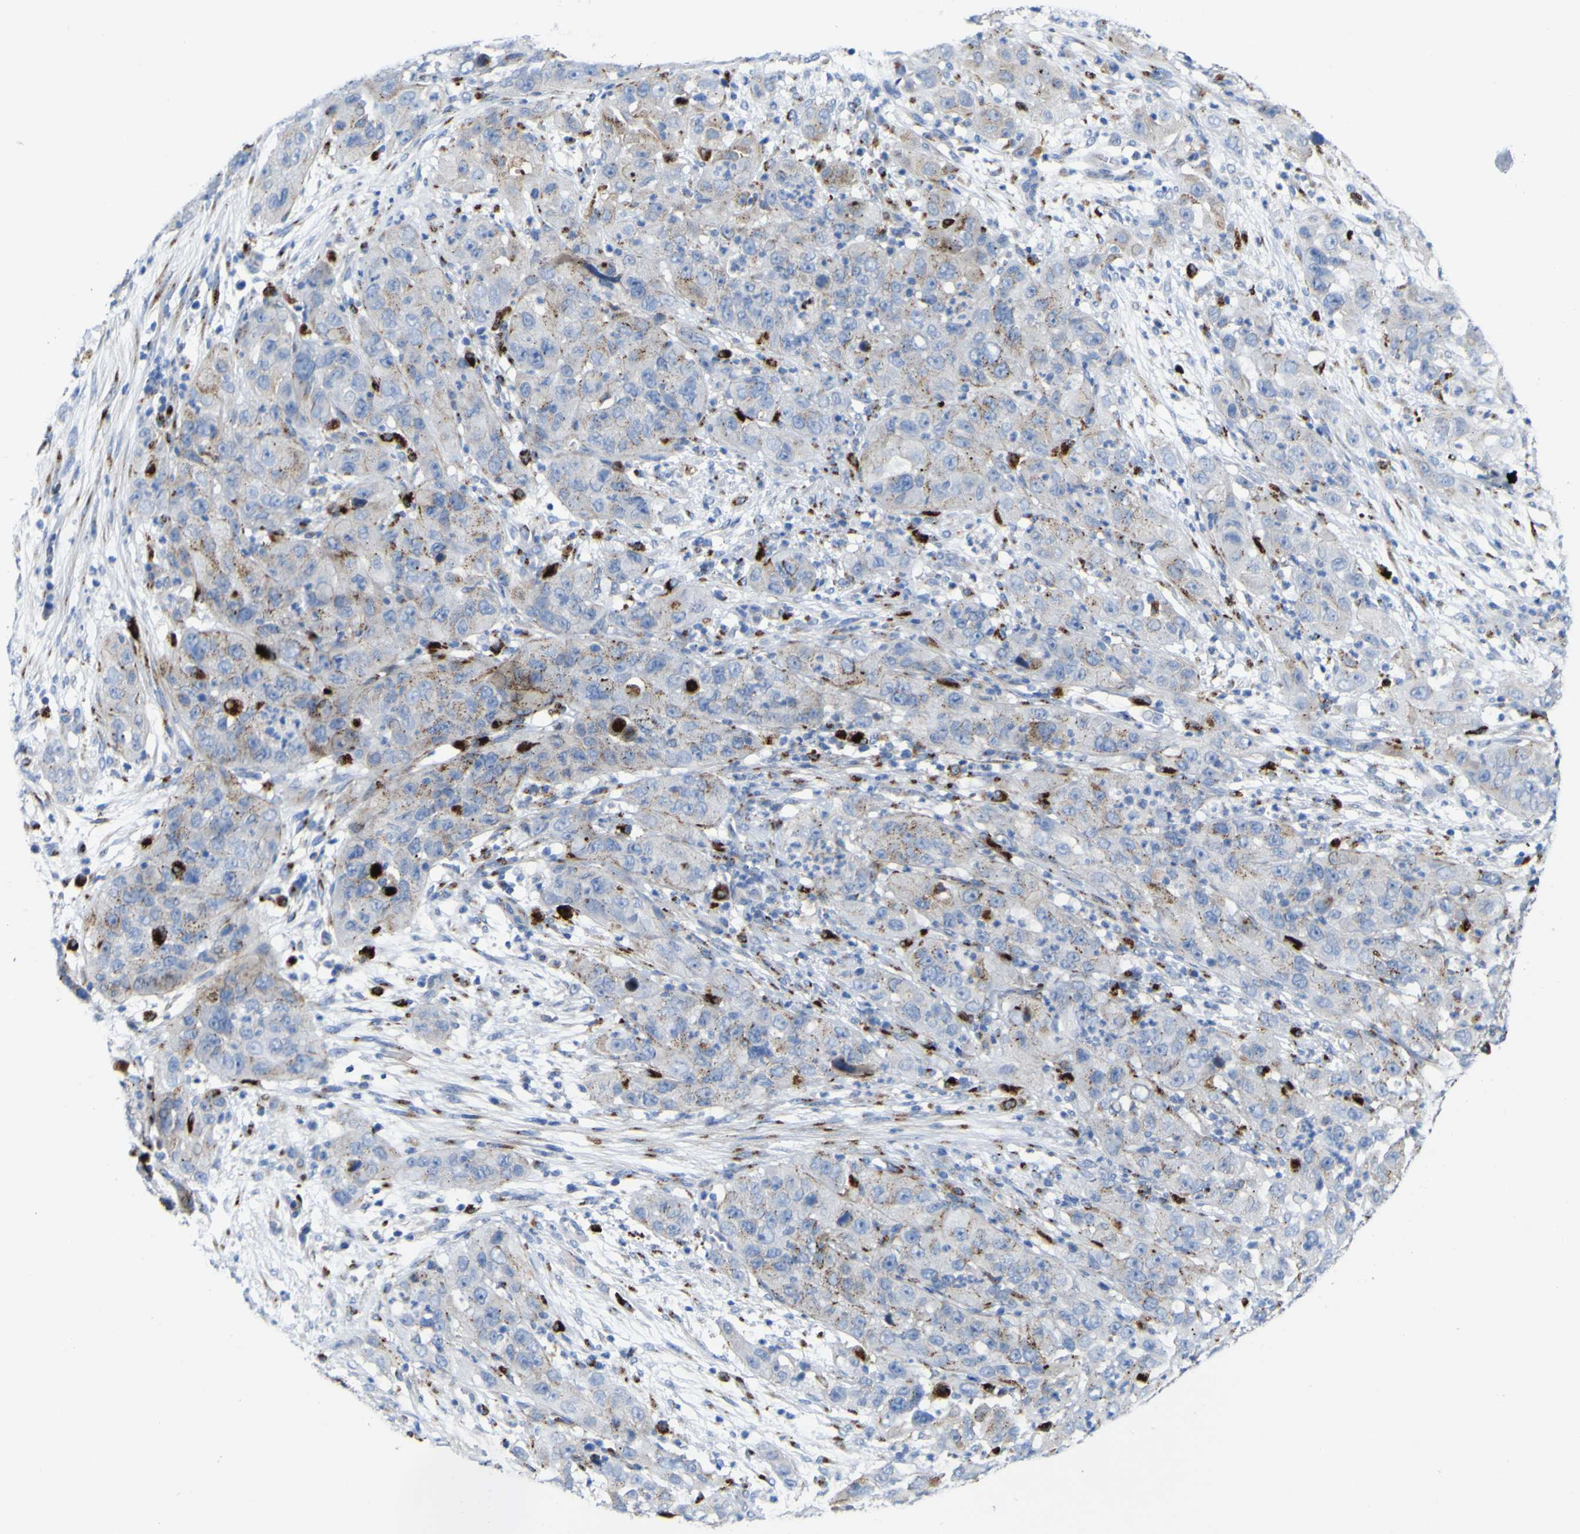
{"staining": {"intensity": "strong", "quantity": "<25%", "location": "cytoplasmic/membranous"}, "tissue": "cervical cancer", "cell_type": "Tumor cells", "image_type": "cancer", "snomed": [{"axis": "morphology", "description": "Squamous cell carcinoma, NOS"}, {"axis": "topography", "description": "Cervix"}], "caption": "This is an image of IHC staining of cervical cancer, which shows strong expression in the cytoplasmic/membranous of tumor cells.", "gene": "PTPRF", "patient": {"sex": "female", "age": 32}}